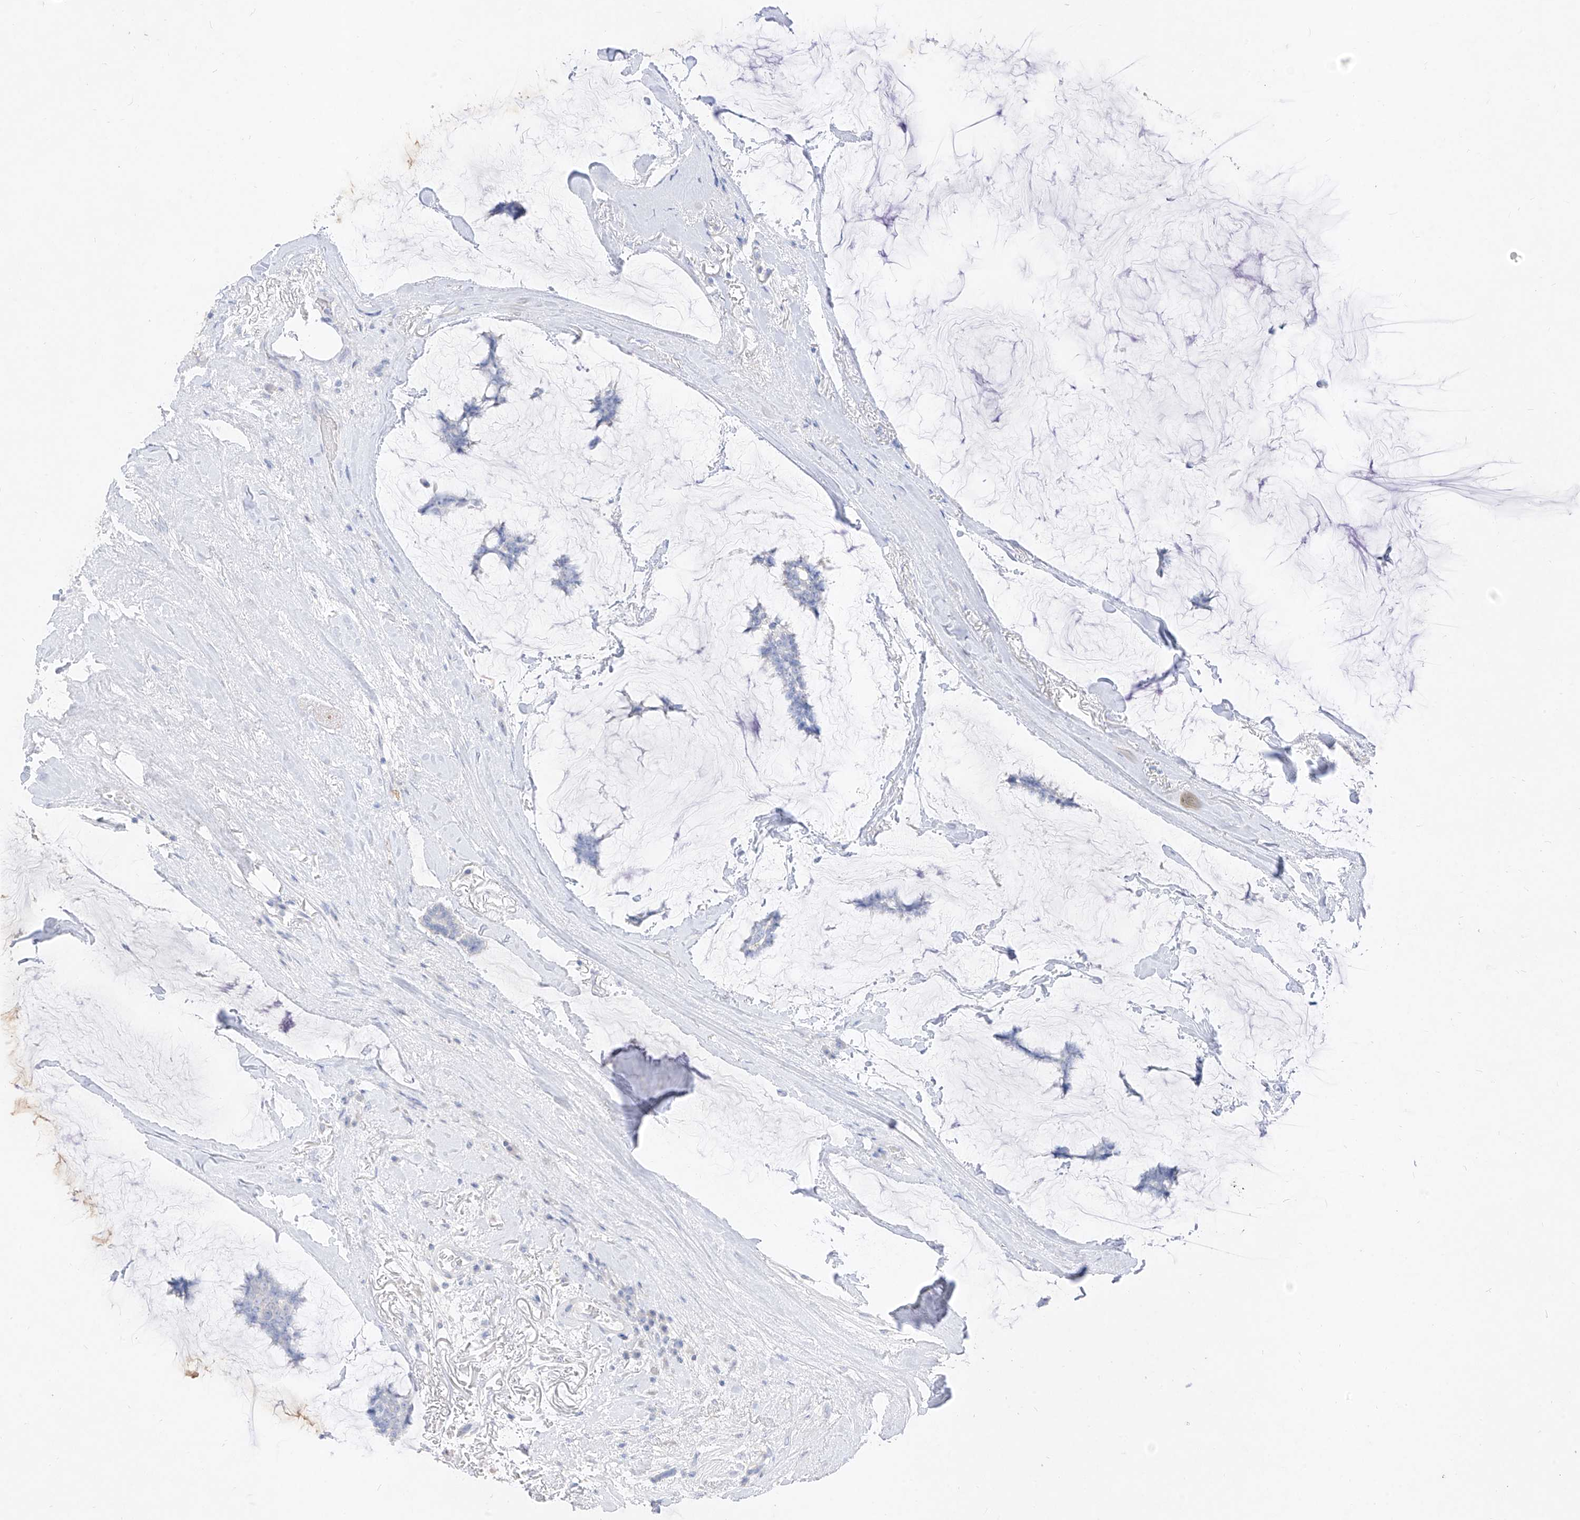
{"staining": {"intensity": "negative", "quantity": "none", "location": "none"}, "tissue": "breast cancer", "cell_type": "Tumor cells", "image_type": "cancer", "snomed": [{"axis": "morphology", "description": "Duct carcinoma"}, {"axis": "topography", "description": "Breast"}], "caption": "This micrograph is of breast cancer stained with immunohistochemistry to label a protein in brown with the nuclei are counter-stained blue. There is no positivity in tumor cells.", "gene": "ZZEF1", "patient": {"sex": "female", "age": 93}}